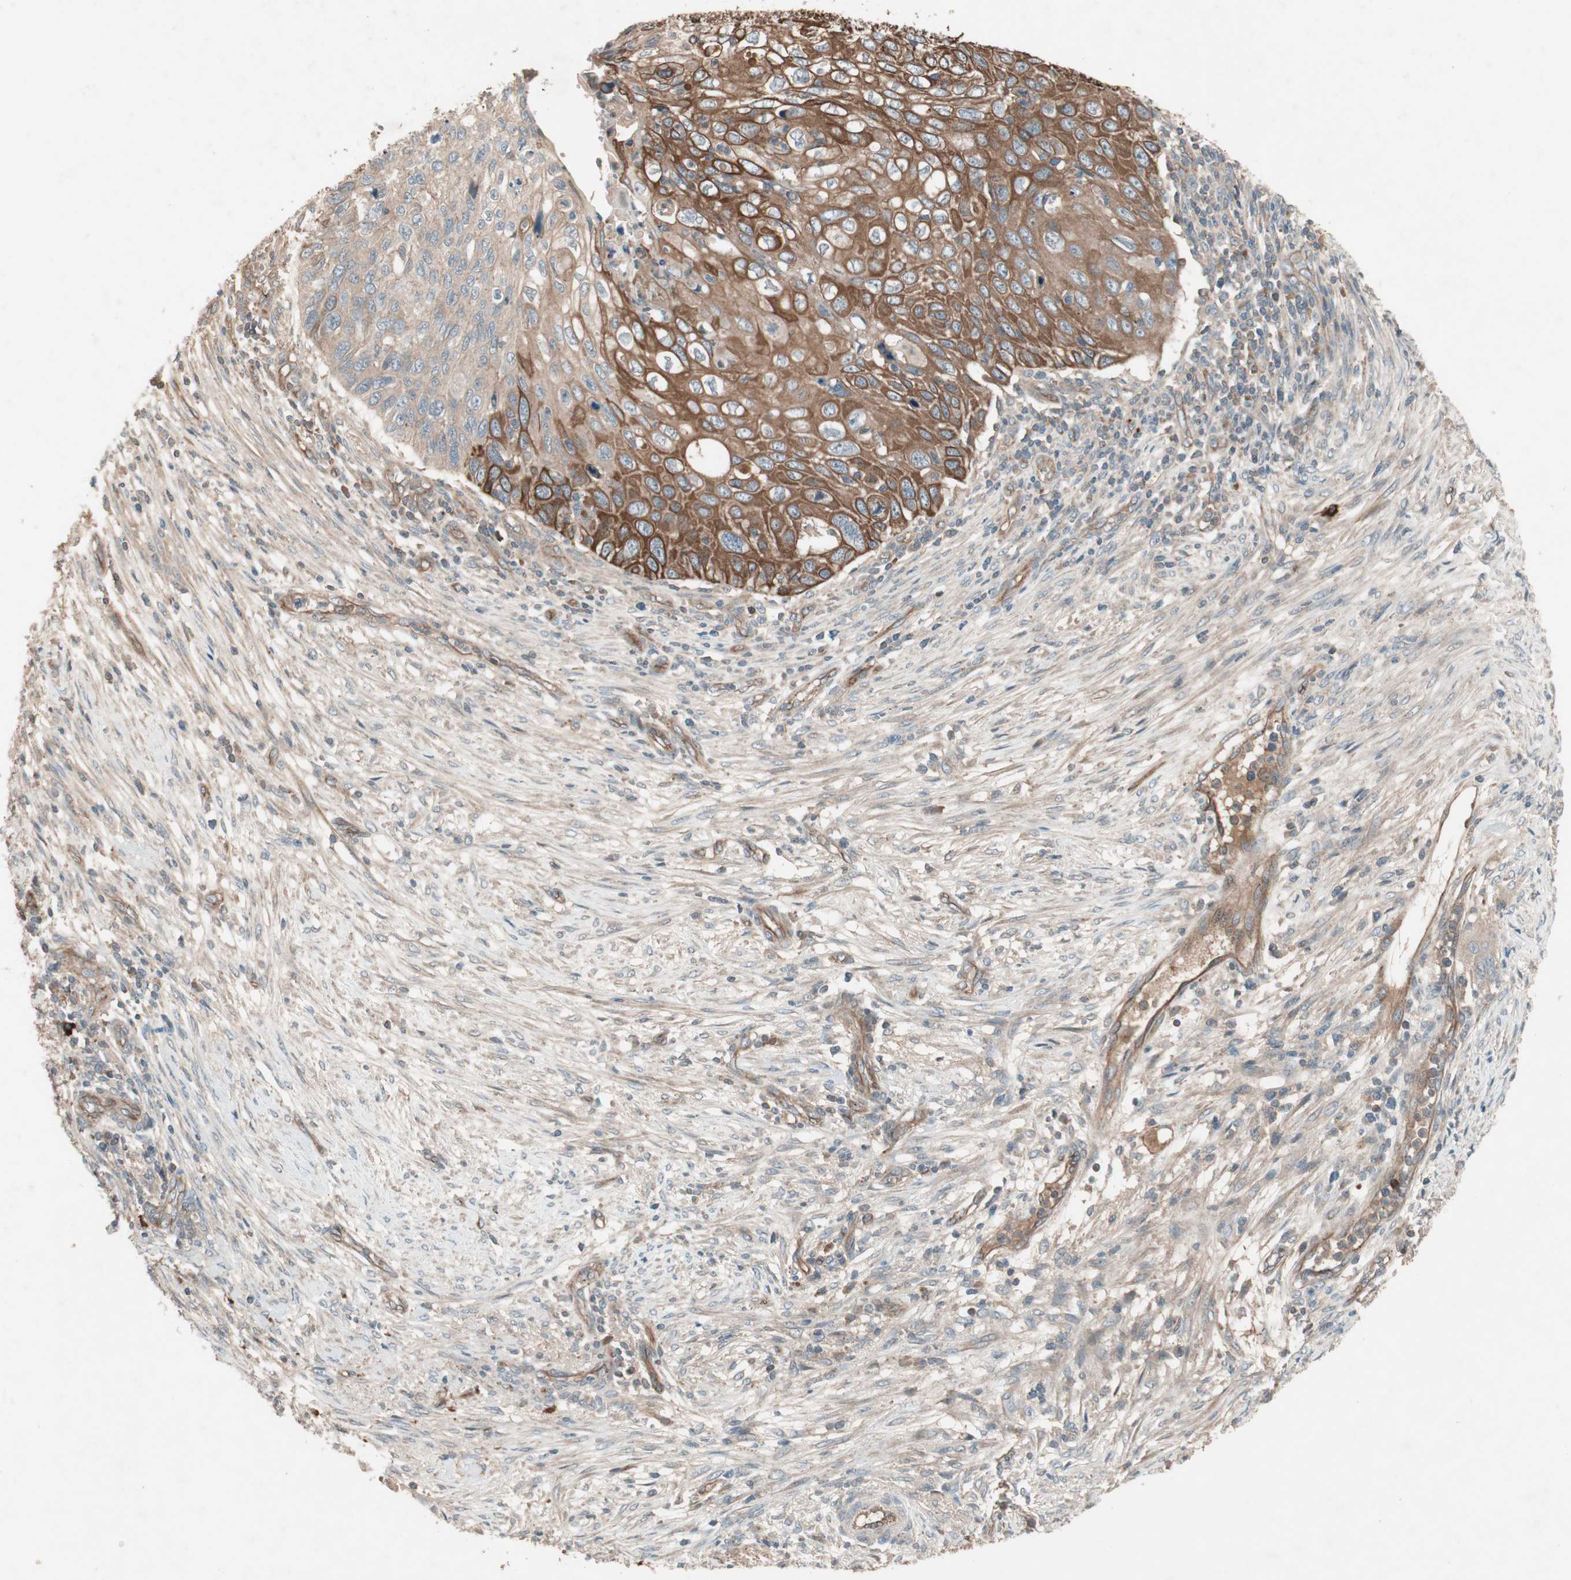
{"staining": {"intensity": "strong", "quantity": "25%-75%", "location": "cytoplasmic/membranous"}, "tissue": "cervical cancer", "cell_type": "Tumor cells", "image_type": "cancer", "snomed": [{"axis": "morphology", "description": "Squamous cell carcinoma, NOS"}, {"axis": "topography", "description": "Cervix"}], "caption": "A brown stain shows strong cytoplasmic/membranous positivity of a protein in human cervical squamous cell carcinoma tumor cells. (IHC, brightfield microscopy, high magnification).", "gene": "TFPI", "patient": {"sex": "female", "age": 70}}